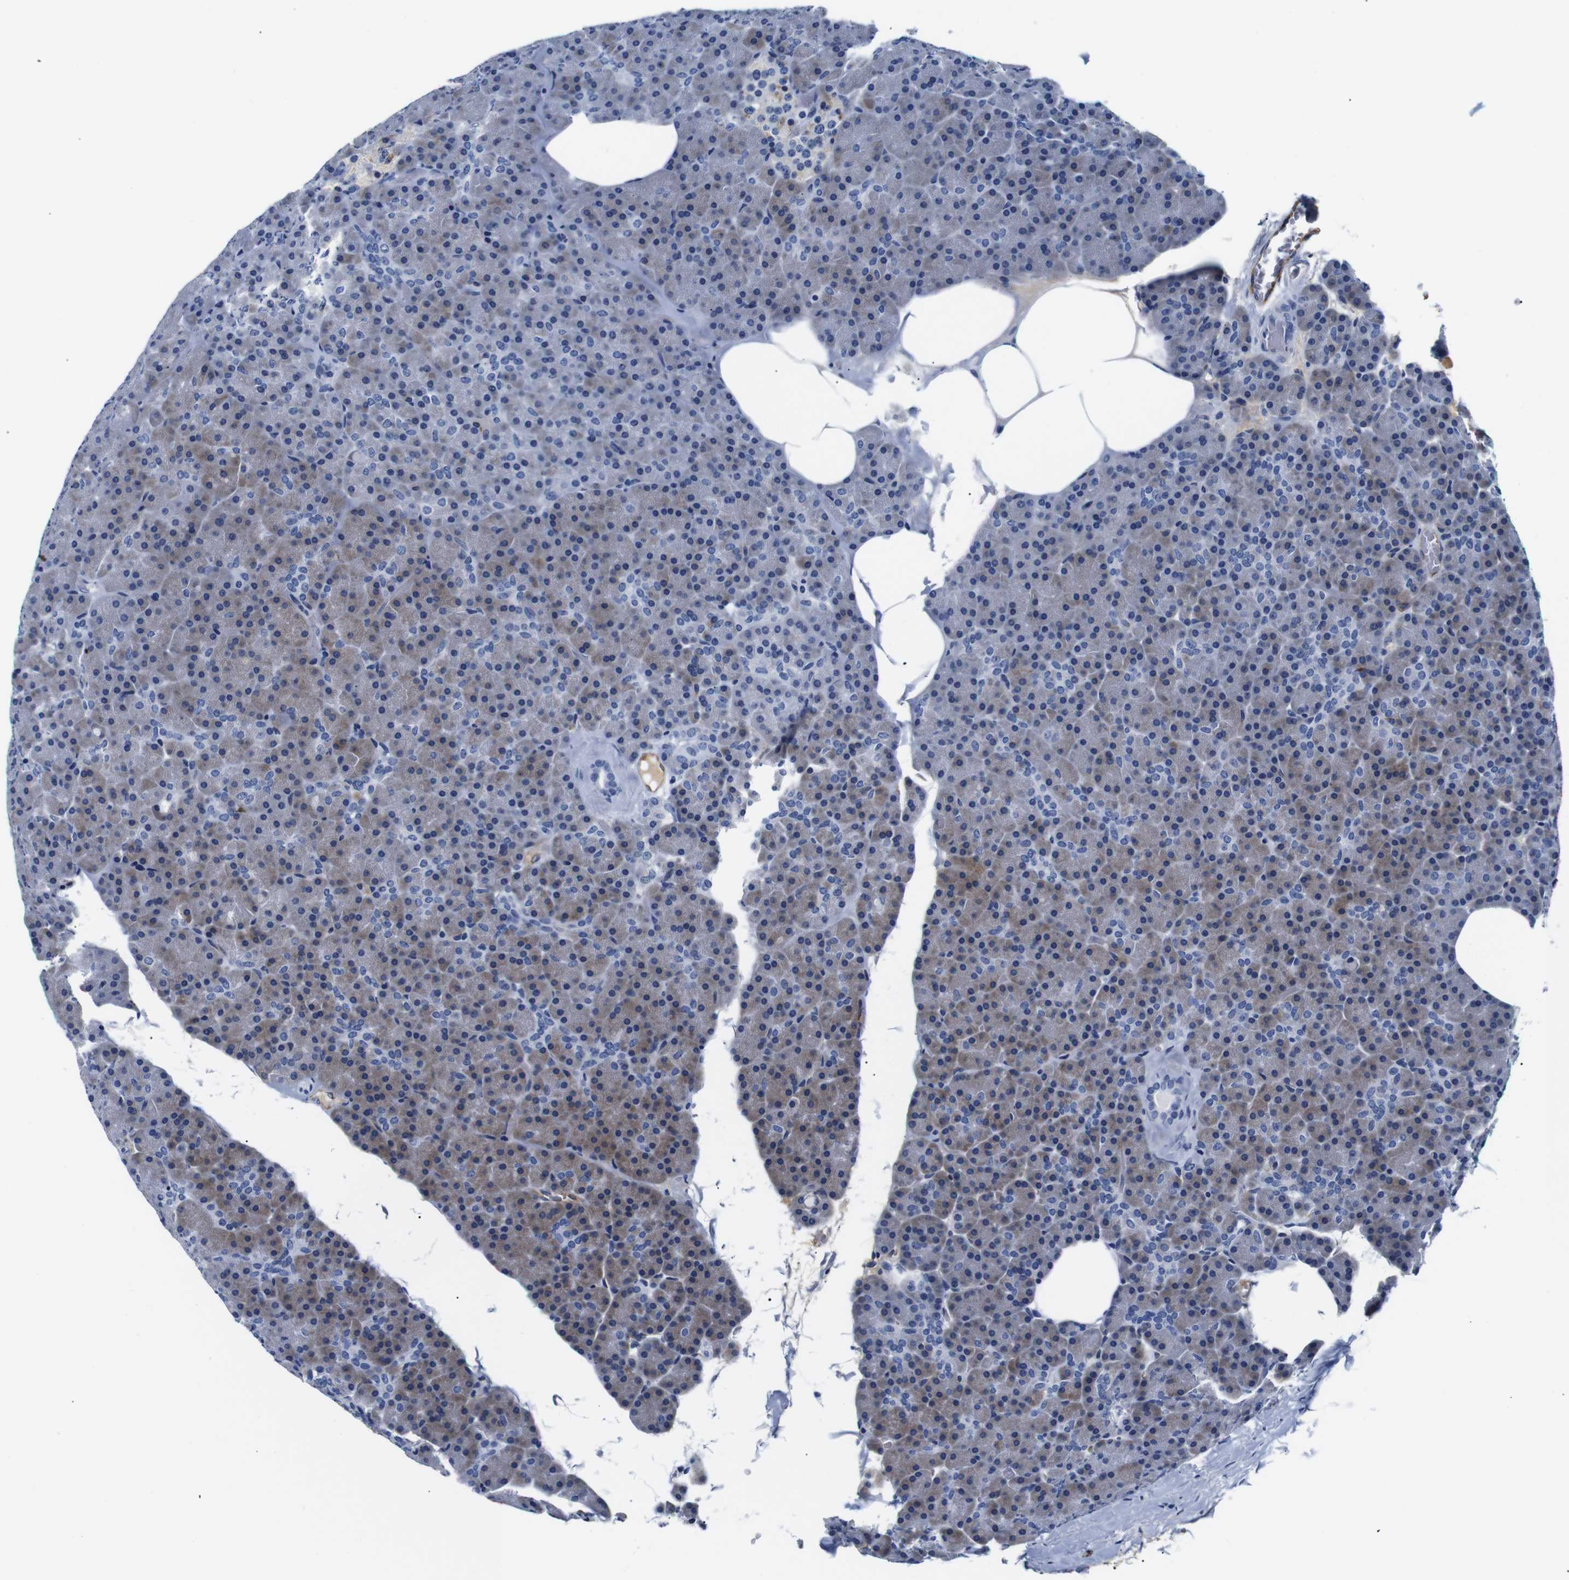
{"staining": {"intensity": "weak", "quantity": "<25%", "location": "cytoplasmic/membranous"}, "tissue": "pancreas", "cell_type": "Exocrine glandular cells", "image_type": "normal", "snomed": [{"axis": "morphology", "description": "Normal tissue, NOS"}, {"axis": "topography", "description": "Pancreas"}], "caption": "A high-resolution micrograph shows IHC staining of normal pancreas, which shows no significant expression in exocrine glandular cells.", "gene": "MUC4", "patient": {"sex": "female", "age": 35}}